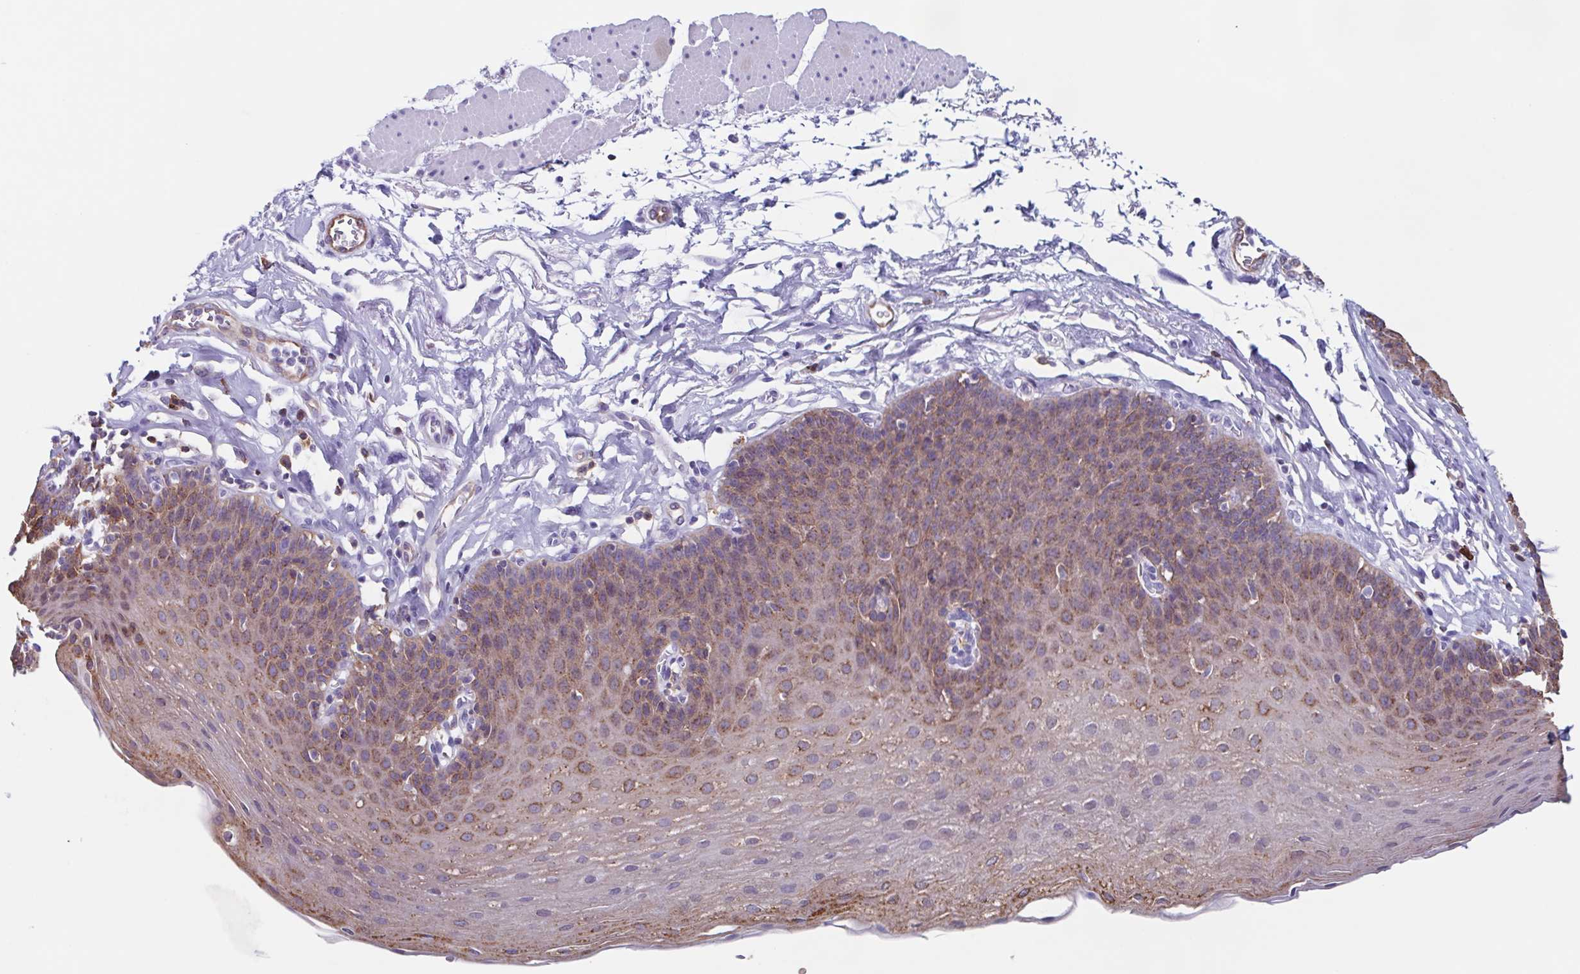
{"staining": {"intensity": "moderate", "quantity": "25%-75%", "location": "cytoplasmic/membranous"}, "tissue": "esophagus", "cell_type": "Squamous epithelial cells", "image_type": "normal", "snomed": [{"axis": "morphology", "description": "Normal tissue, NOS"}, {"axis": "topography", "description": "Esophagus"}], "caption": "Squamous epithelial cells show medium levels of moderate cytoplasmic/membranous positivity in about 25%-75% of cells in benign human esophagus.", "gene": "TPD52", "patient": {"sex": "female", "age": 81}}